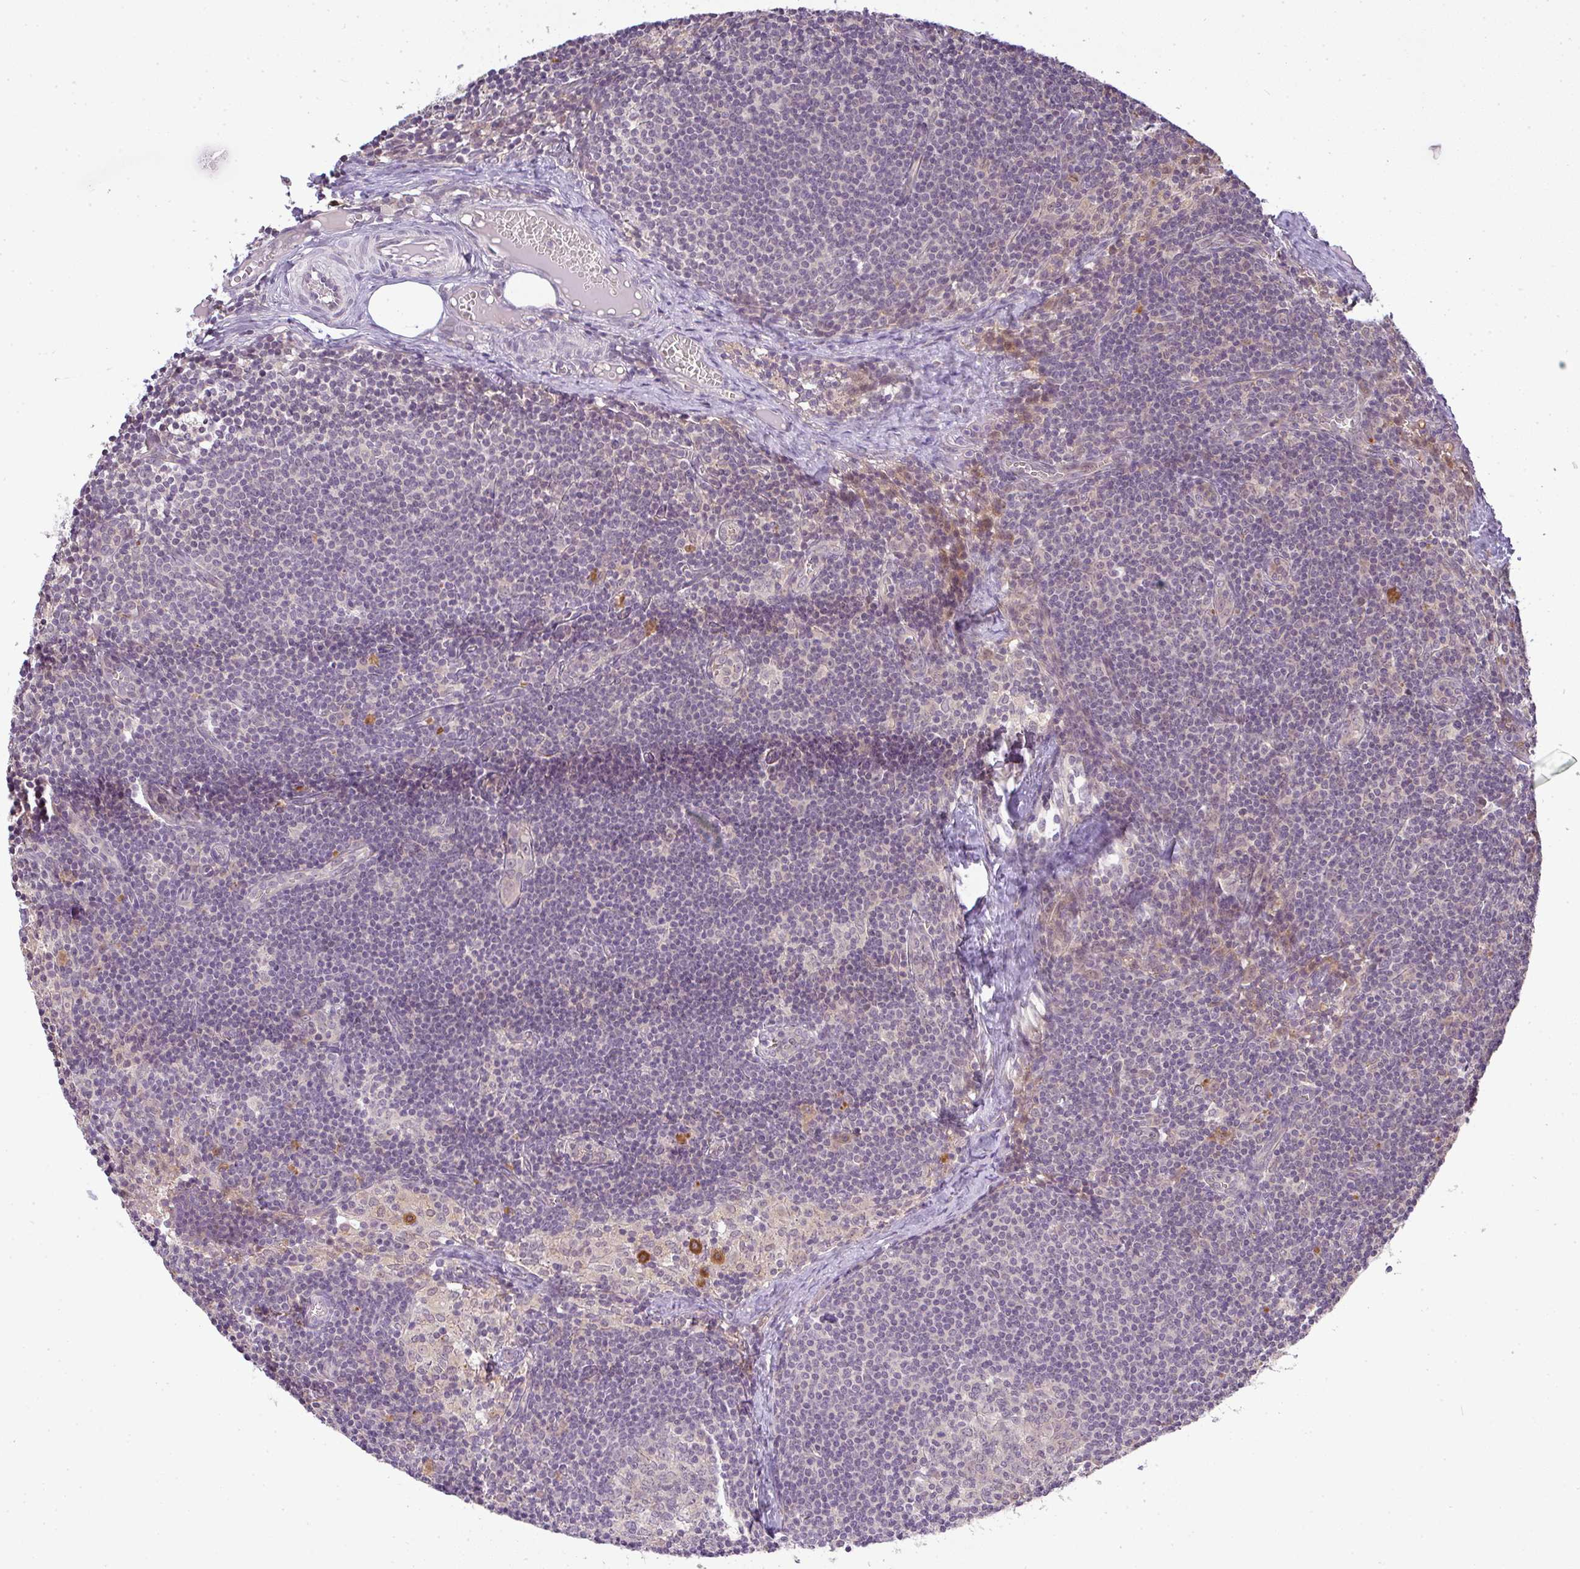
{"staining": {"intensity": "negative", "quantity": "none", "location": "none"}, "tissue": "lymph node", "cell_type": "Germinal center cells", "image_type": "normal", "snomed": [{"axis": "morphology", "description": "Normal tissue, NOS"}, {"axis": "topography", "description": "Lymph node"}], "caption": "High power microscopy micrograph of an IHC micrograph of unremarkable lymph node, revealing no significant positivity in germinal center cells.", "gene": "FAM153A", "patient": {"sex": "female", "age": 31}}